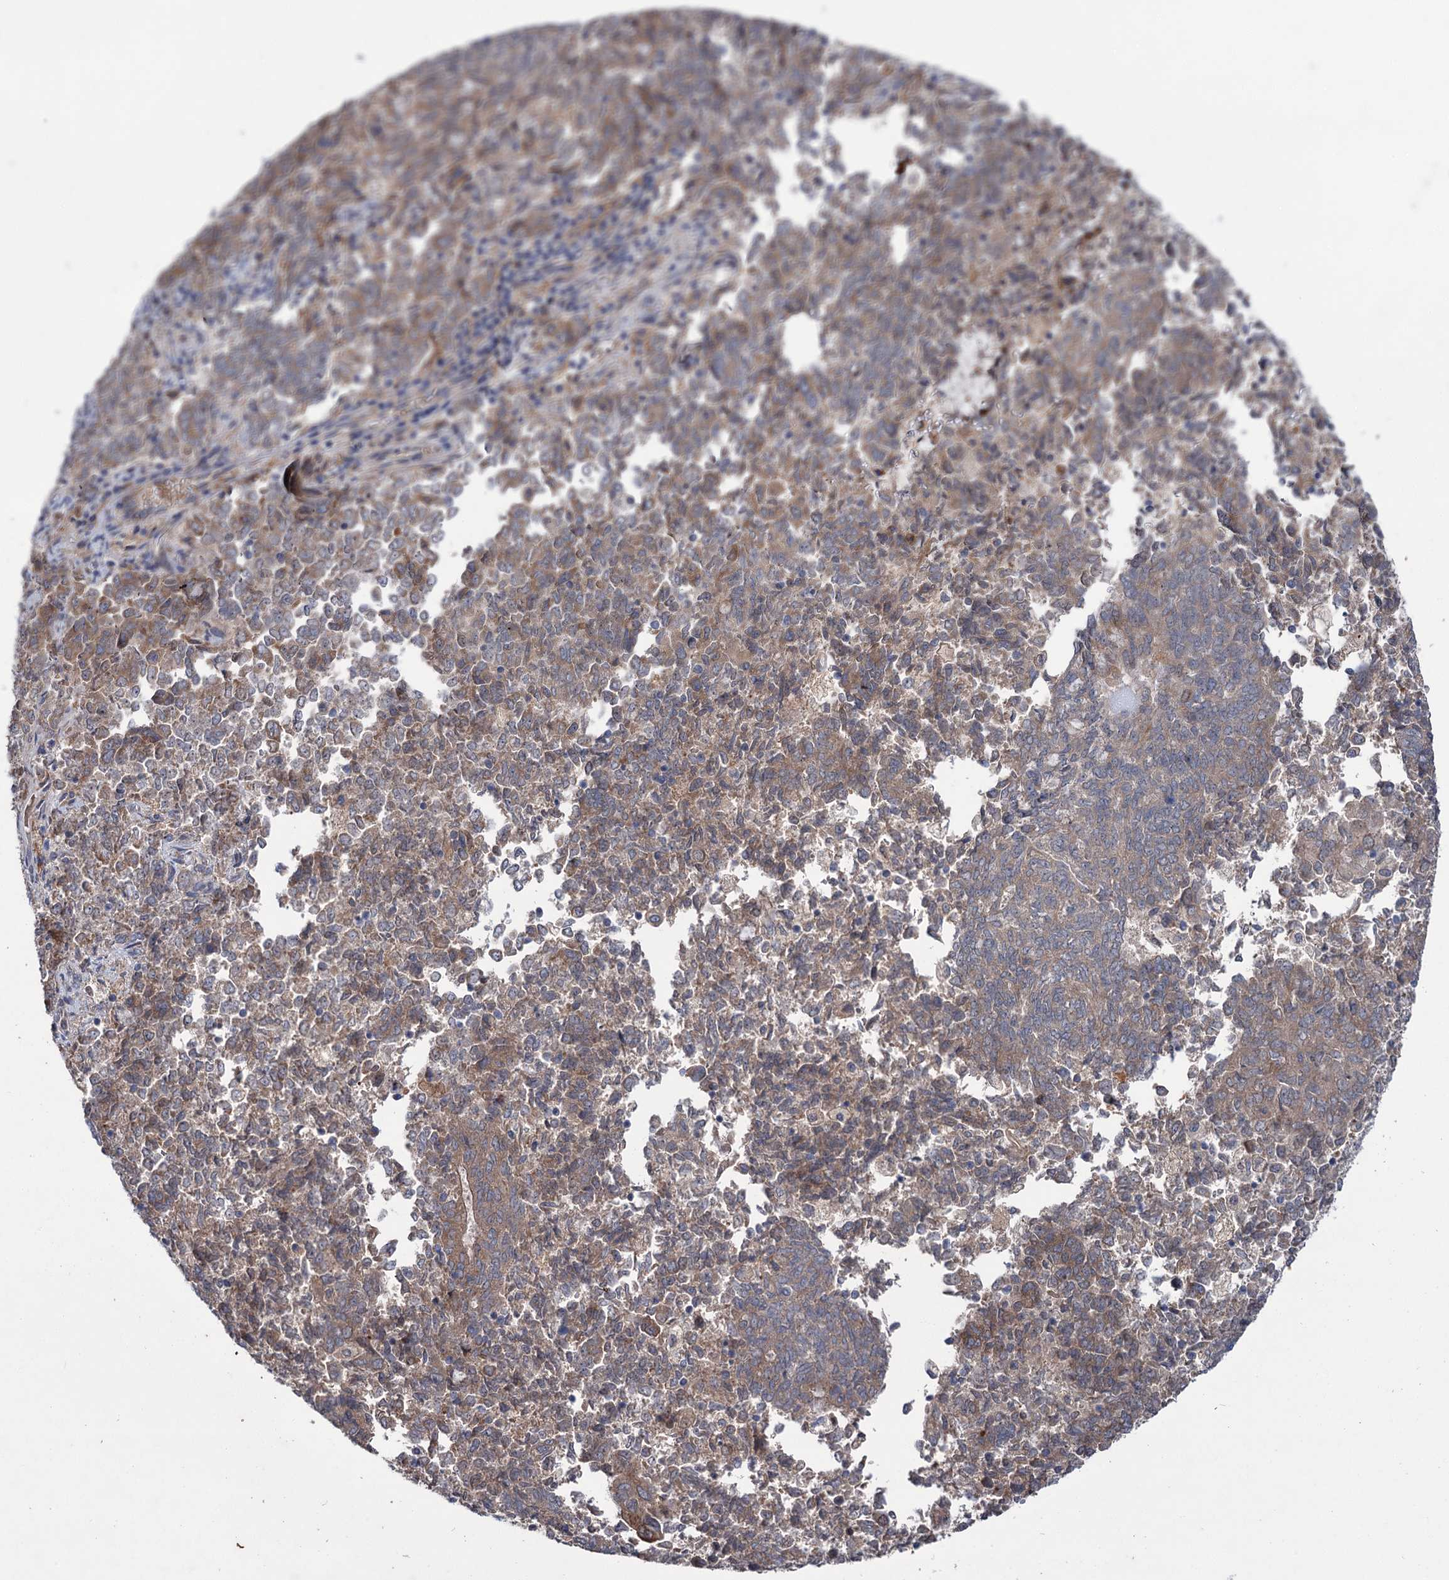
{"staining": {"intensity": "weak", "quantity": ">75%", "location": "cytoplasmic/membranous"}, "tissue": "endometrial cancer", "cell_type": "Tumor cells", "image_type": "cancer", "snomed": [{"axis": "morphology", "description": "Adenocarcinoma, NOS"}, {"axis": "topography", "description": "Endometrium"}], "caption": "Brown immunohistochemical staining in human endometrial cancer reveals weak cytoplasmic/membranous staining in about >75% of tumor cells.", "gene": "PTPN3", "patient": {"sex": "female", "age": 80}}